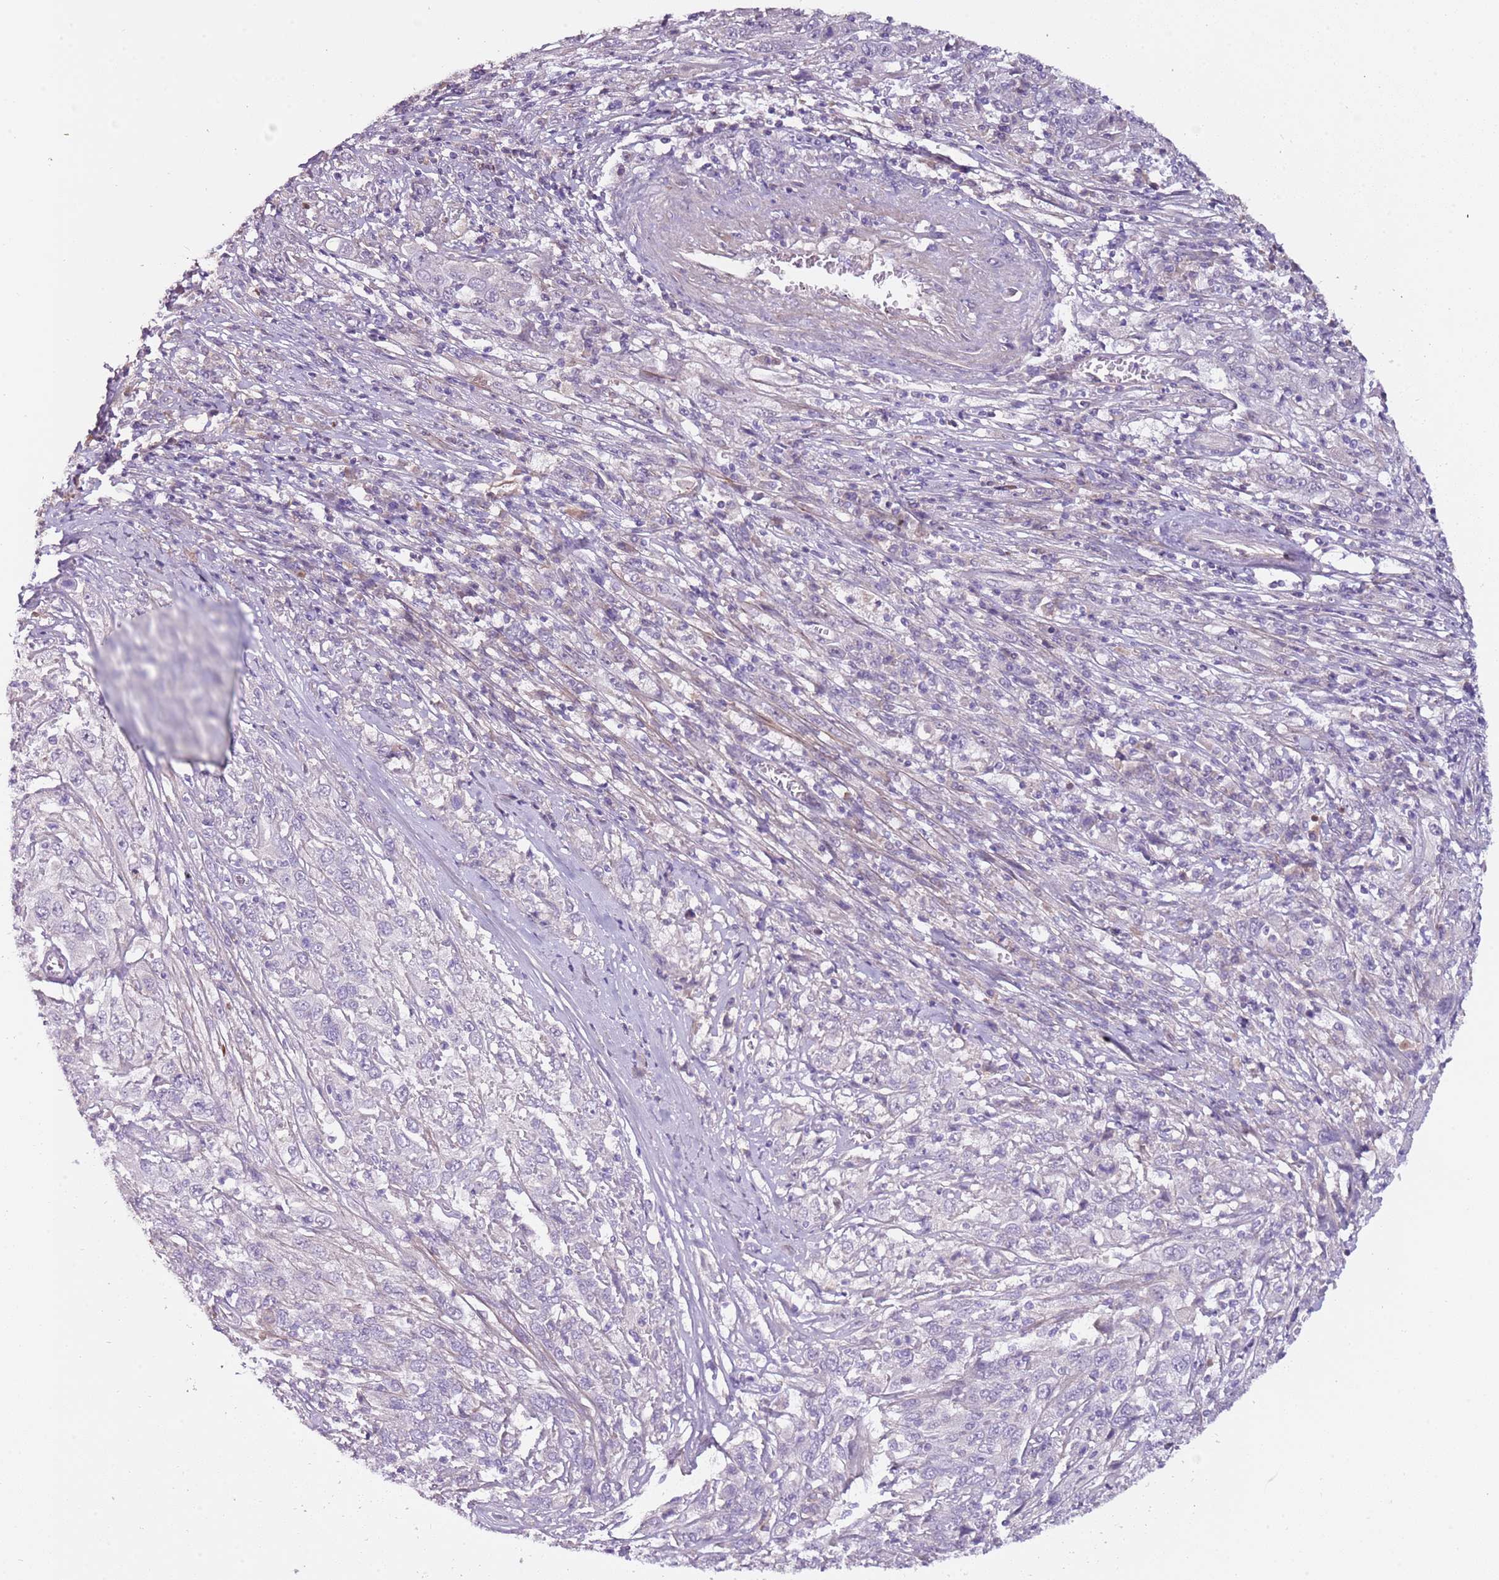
{"staining": {"intensity": "negative", "quantity": "none", "location": "none"}, "tissue": "cervical cancer", "cell_type": "Tumor cells", "image_type": "cancer", "snomed": [{"axis": "morphology", "description": "Squamous cell carcinoma, NOS"}, {"axis": "topography", "description": "Cervix"}], "caption": "High power microscopy micrograph of an IHC micrograph of cervical cancer, revealing no significant staining in tumor cells. Brightfield microscopy of immunohistochemistry stained with DAB (3,3'-diaminobenzidine) (brown) and hematoxylin (blue), captured at high magnification.", "gene": "NKX2-3", "patient": {"sex": "female", "age": 46}}